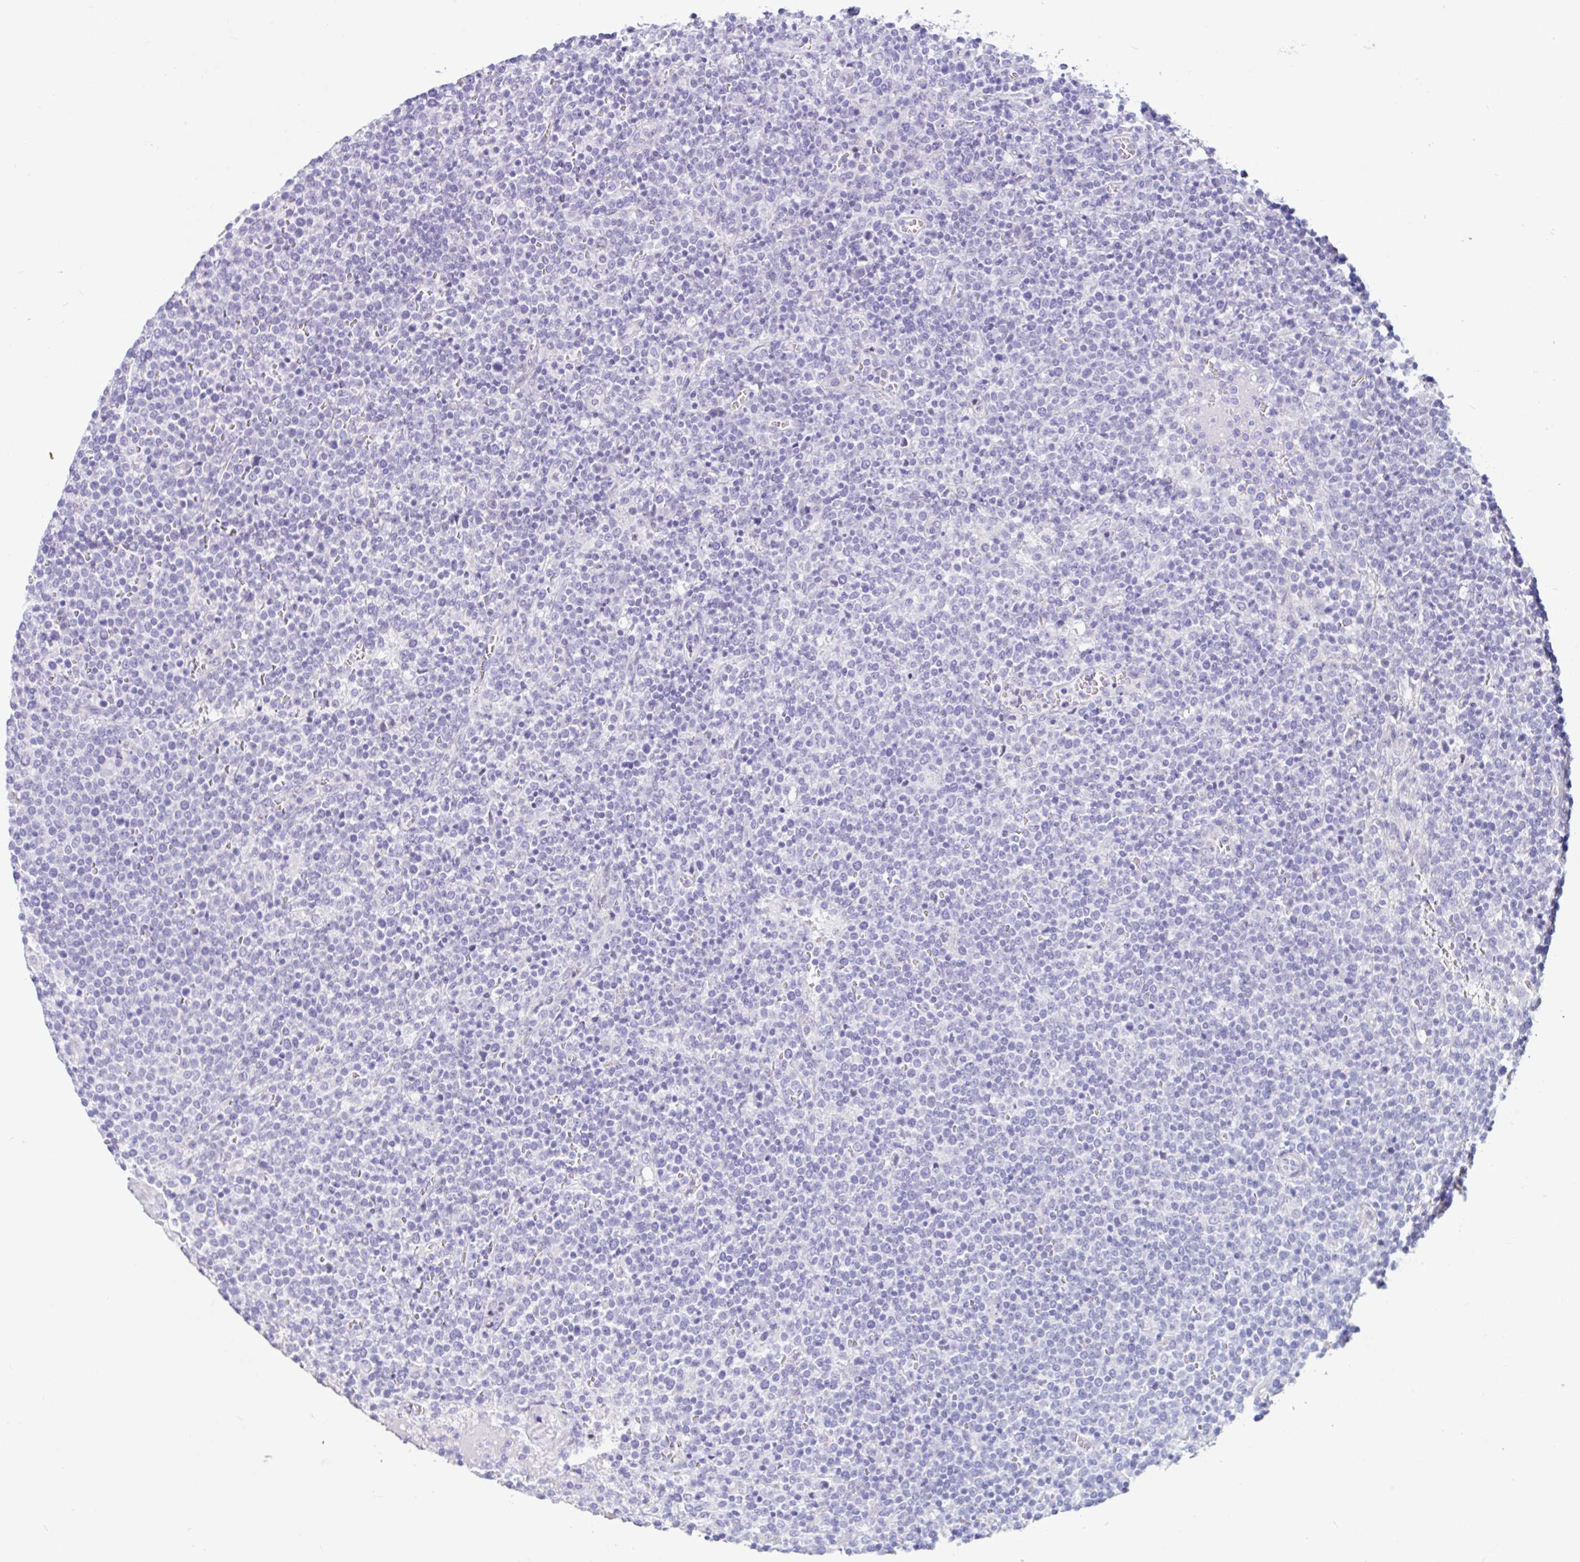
{"staining": {"intensity": "negative", "quantity": "none", "location": "none"}, "tissue": "lymphoma", "cell_type": "Tumor cells", "image_type": "cancer", "snomed": [{"axis": "morphology", "description": "Malignant lymphoma, non-Hodgkin's type, High grade"}, {"axis": "topography", "description": "Lymph node"}], "caption": "A high-resolution micrograph shows IHC staining of high-grade malignant lymphoma, non-Hodgkin's type, which demonstrates no significant positivity in tumor cells.", "gene": "OR6N2", "patient": {"sex": "male", "age": 61}}